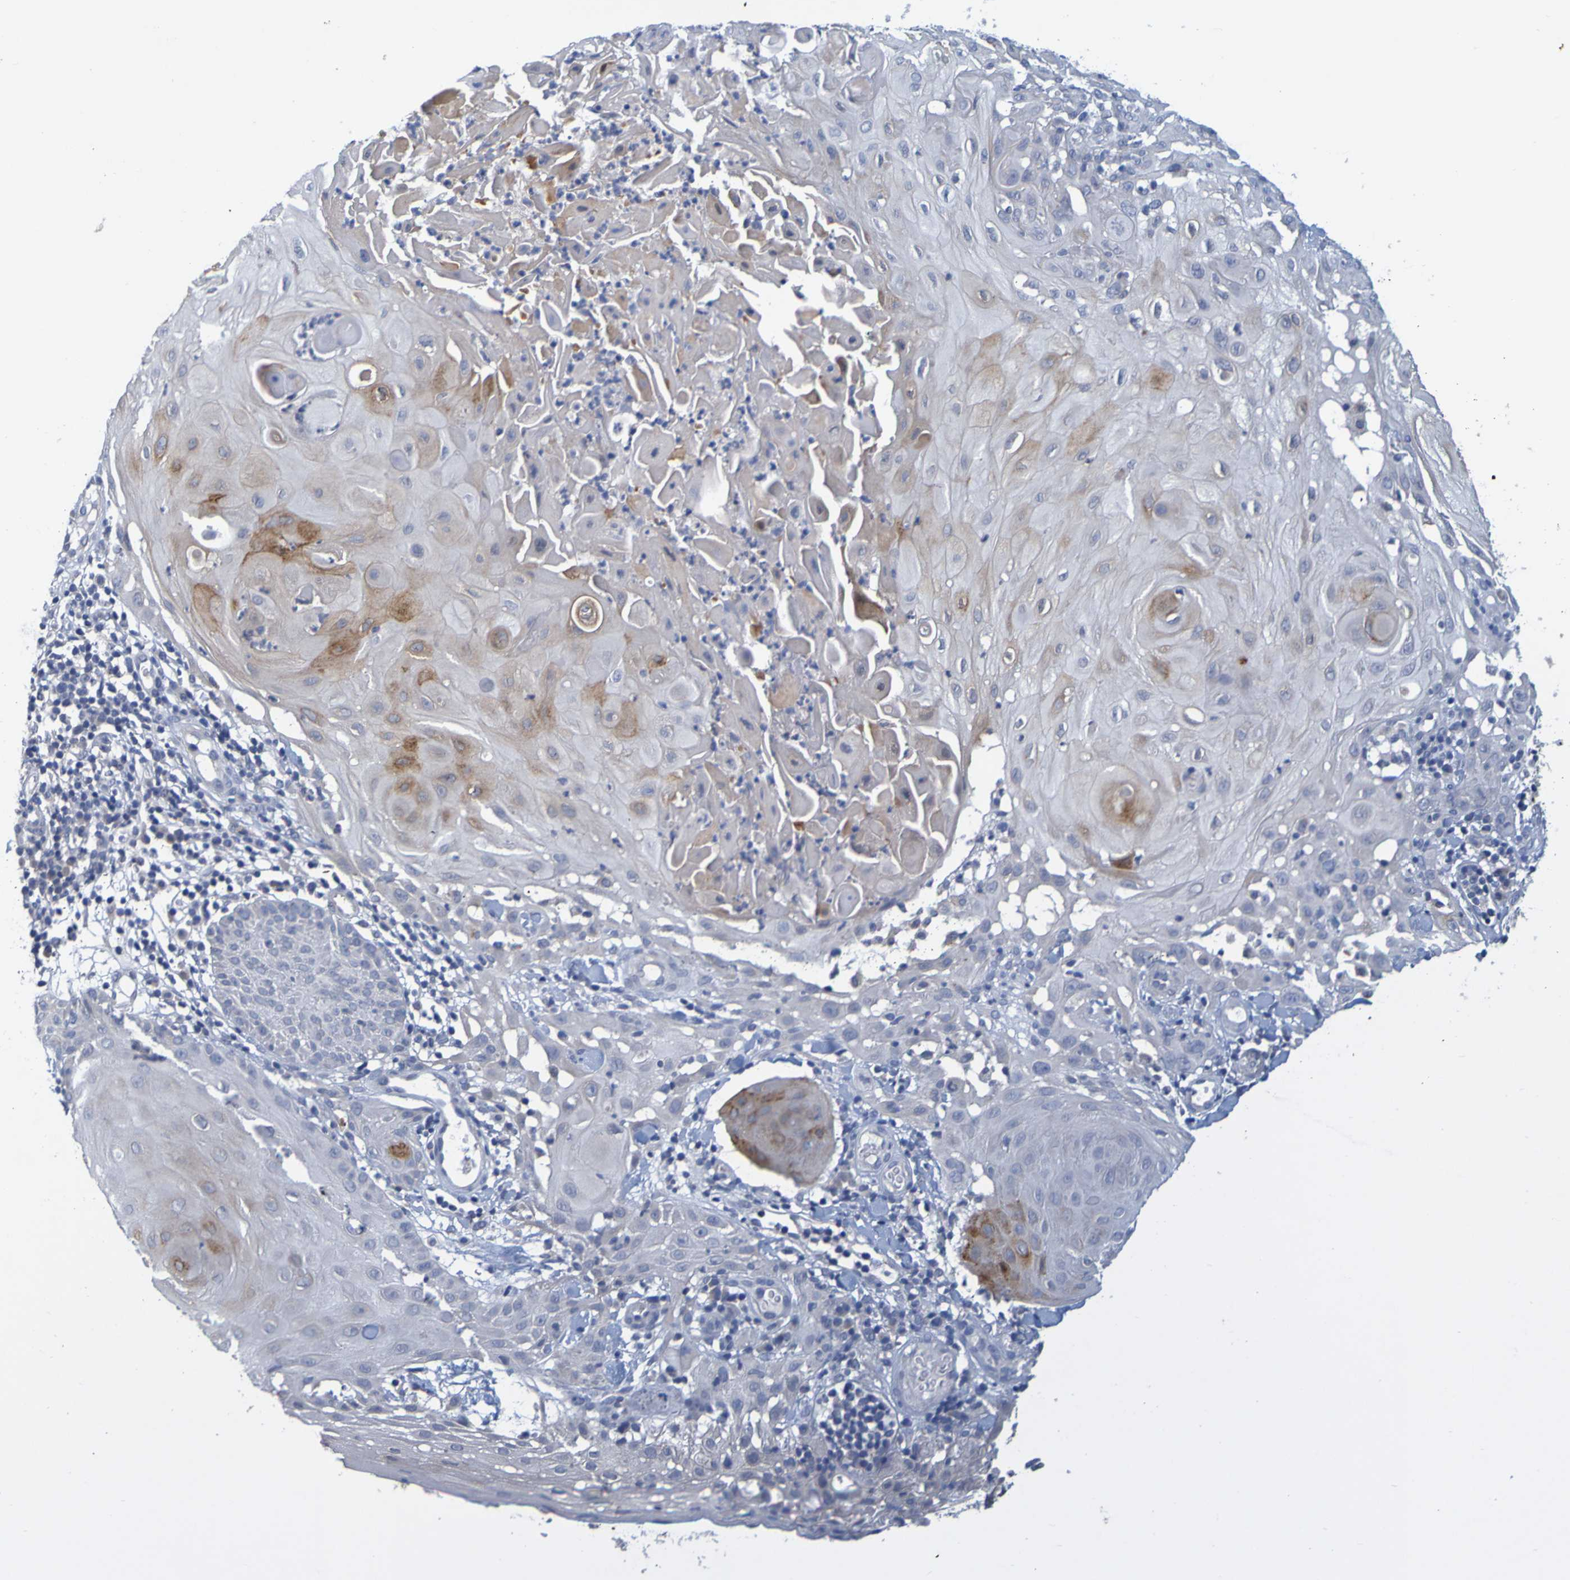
{"staining": {"intensity": "moderate", "quantity": "<25%", "location": "cytoplasmic/membranous"}, "tissue": "skin cancer", "cell_type": "Tumor cells", "image_type": "cancer", "snomed": [{"axis": "morphology", "description": "Squamous cell carcinoma, NOS"}, {"axis": "topography", "description": "Skin"}], "caption": "IHC of human skin cancer (squamous cell carcinoma) shows low levels of moderate cytoplasmic/membranous positivity in approximately <25% of tumor cells. (Stains: DAB in brown, nuclei in blue, Microscopy: brightfield microscopy at high magnification).", "gene": "ENDOU", "patient": {"sex": "male", "age": 24}}